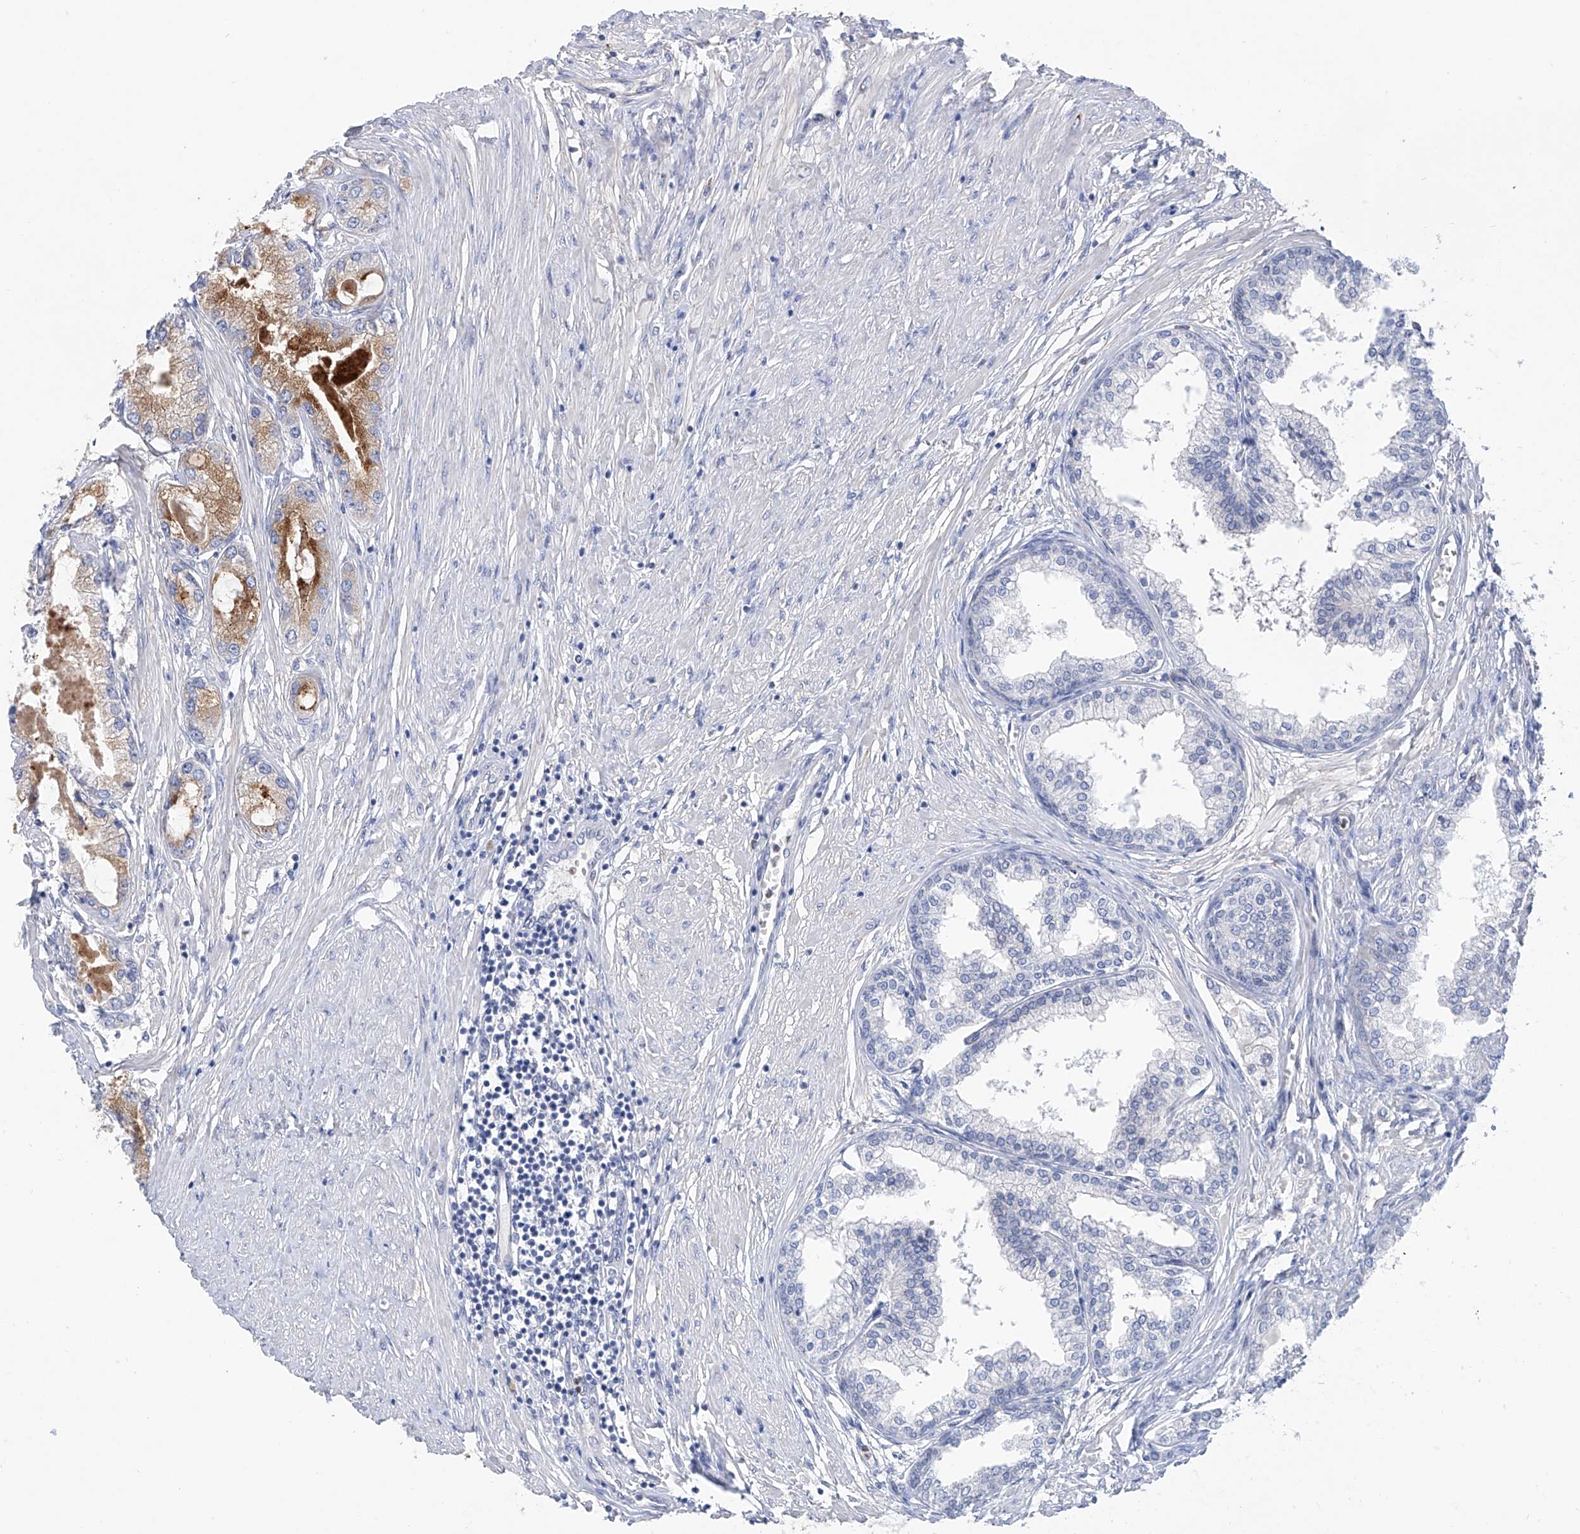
{"staining": {"intensity": "moderate", "quantity": "25%-75%", "location": "cytoplasmic/membranous"}, "tissue": "prostate cancer", "cell_type": "Tumor cells", "image_type": "cancer", "snomed": [{"axis": "morphology", "description": "Adenocarcinoma, Low grade"}, {"axis": "topography", "description": "Prostate"}], "caption": "Prostate cancer (adenocarcinoma (low-grade)) stained with a brown dye displays moderate cytoplasmic/membranous positive positivity in approximately 25%-75% of tumor cells.", "gene": "PHF20", "patient": {"sex": "male", "age": 62}}